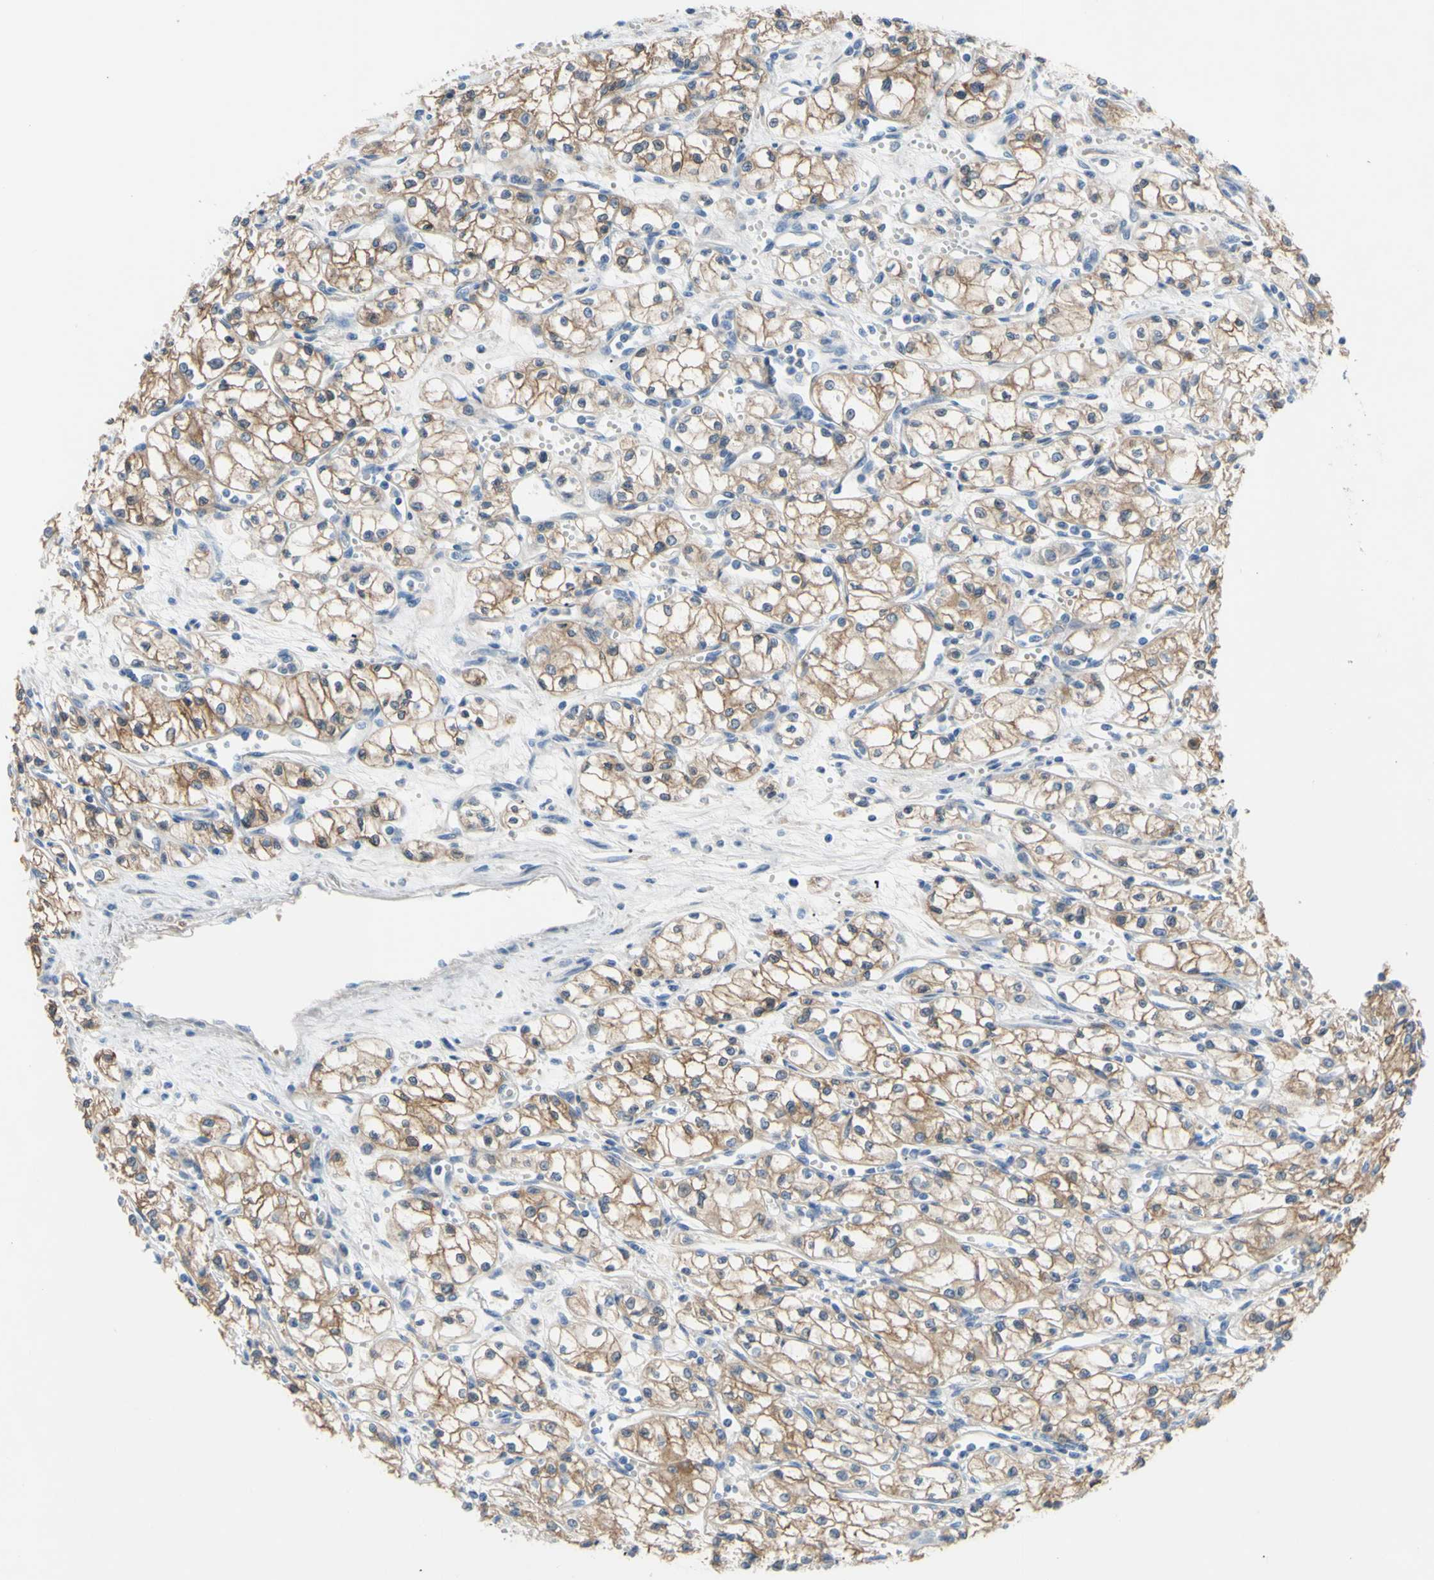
{"staining": {"intensity": "moderate", "quantity": ">75%", "location": "cytoplasmic/membranous"}, "tissue": "renal cancer", "cell_type": "Tumor cells", "image_type": "cancer", "snomed": [{"axis": "morphology", "description": "Normal tissue, NOS"}, {"axis": "morphology", "description": "Adenocarcinoma, NOS"}, {"axis": "topography", "description": "Kidney"}], "caption": "Human renal cancer stained with a brown dye displays moderate cytoplasmic/membranous positive staining in approximately >75% of tumor cells.", "gene": "TMEM59L", "patient": {"sex": "male", "age": 59}}